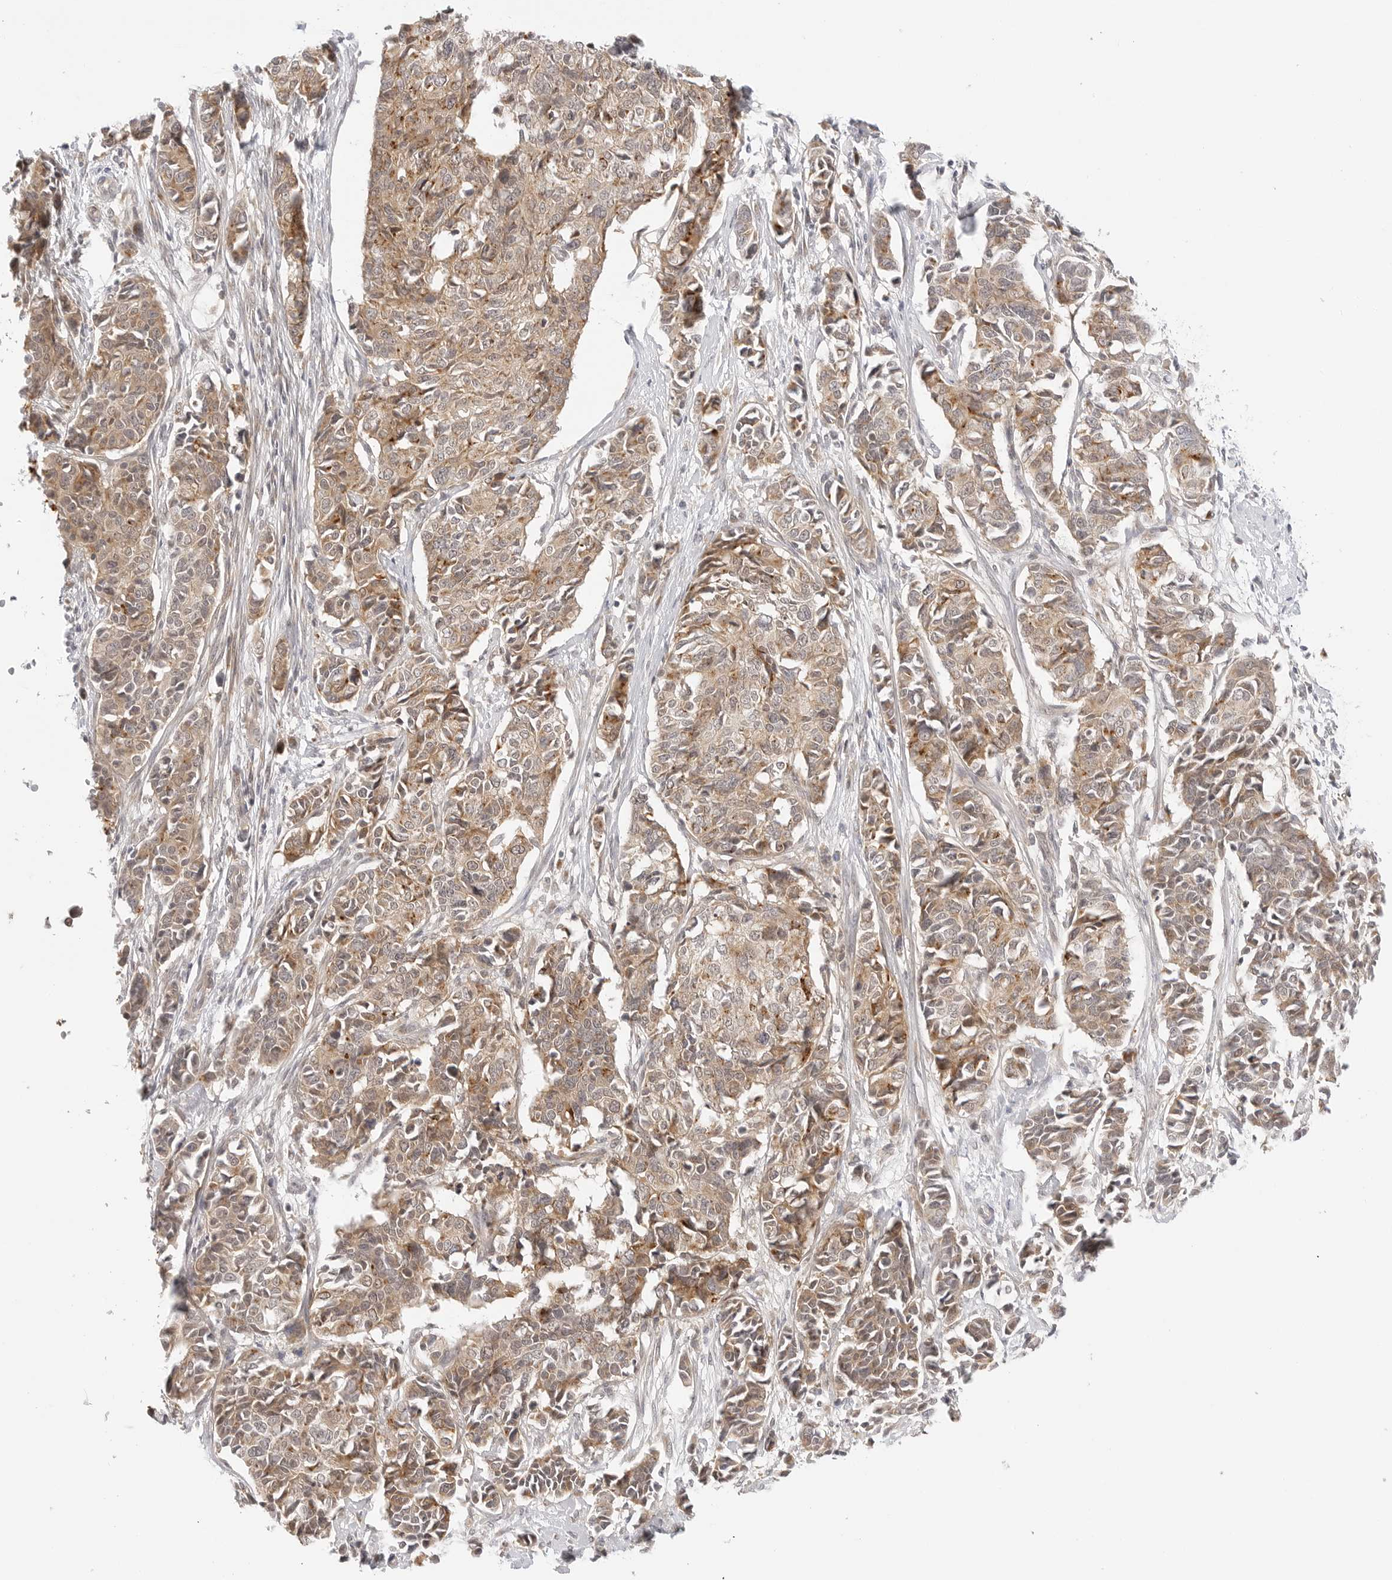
{"staining": {"intensity": "weak", "quantity": ">75%", "location": "cytoplasmic/membranous"}, "tissue": "cervical cancer", "cell_type": "Tumor cells", "image_type": "cancer", "snomed": [{"axis": "morphology", "description": "Normal tissue, NOS"}, {"axis": "morphology", "description": "Squamous cell carcinoma, NOS"}, {"axis": "topography", "description": "Cervix"}], "caption": "Protein expression analysis of human cervical cancer (squamous cell carcinoma) reveals weak cytoplasmic/membranous positivity in approximately >75% of tumor cells.", "gene": "TCP1", "patient": {"sex": "female", "age": 35}}